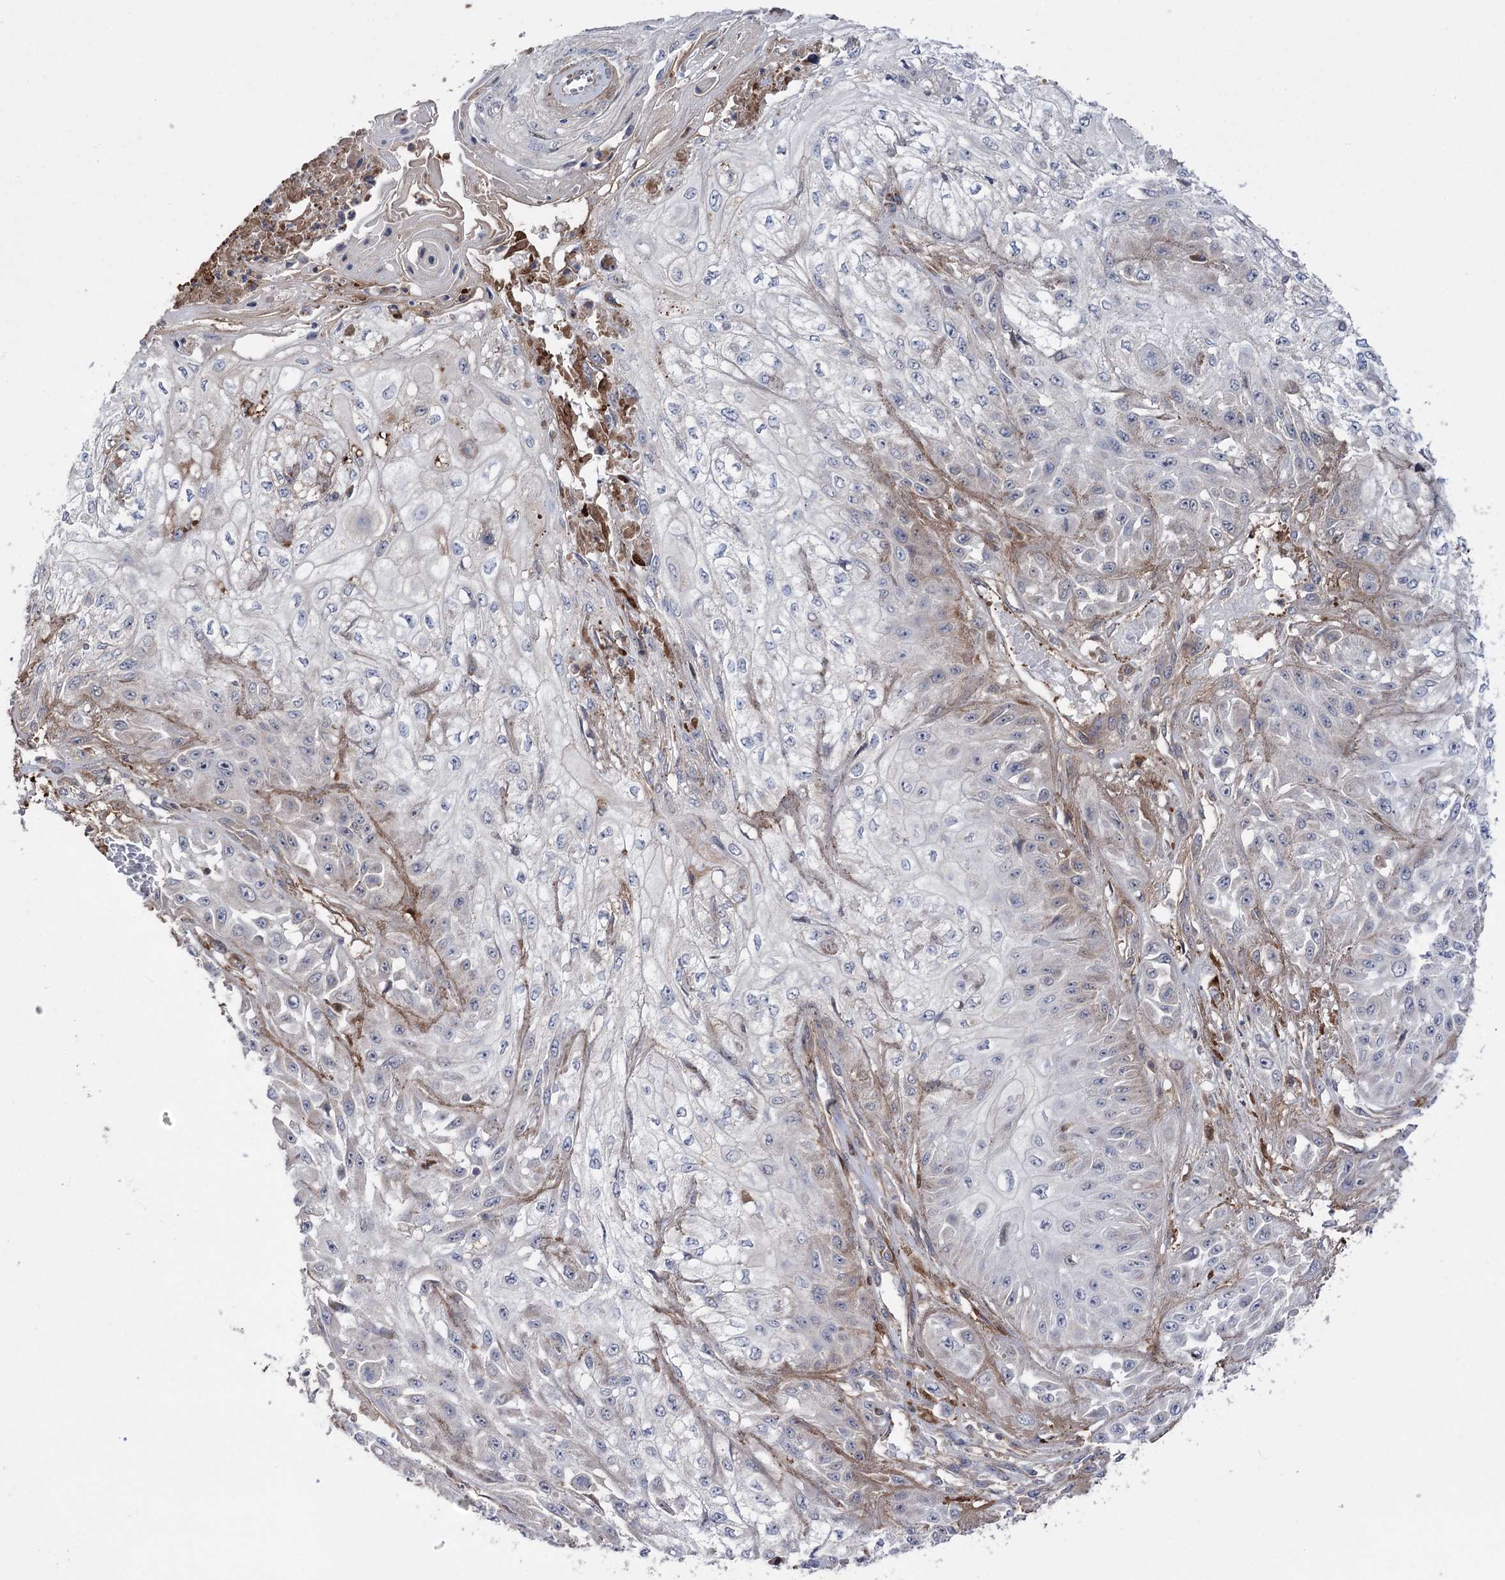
{"staining": {"intensity": "negative", "quantity": "none", "location": "none"}, "tissue": "skin cancer", "cell_type": "Tumor cells", "image_type": "cancer", "snomed": [{"axis": "morphology", "description": "Squamous cell carcinoma, NOS"}, {"axis": "morphology", "description": "Squamous cell carcinoma, metastatic, NOS"}, {"axis": "topography", "description": "Skin"}, {"axis": "topography", "description": "Lymph node"}], "caption": "Protein analysis of skin metastatic squamous cell carcinoma displays no significant expression in tumor cells.", "gene": "OTUD1", "patient": {"sex": "male", "age": 75}}